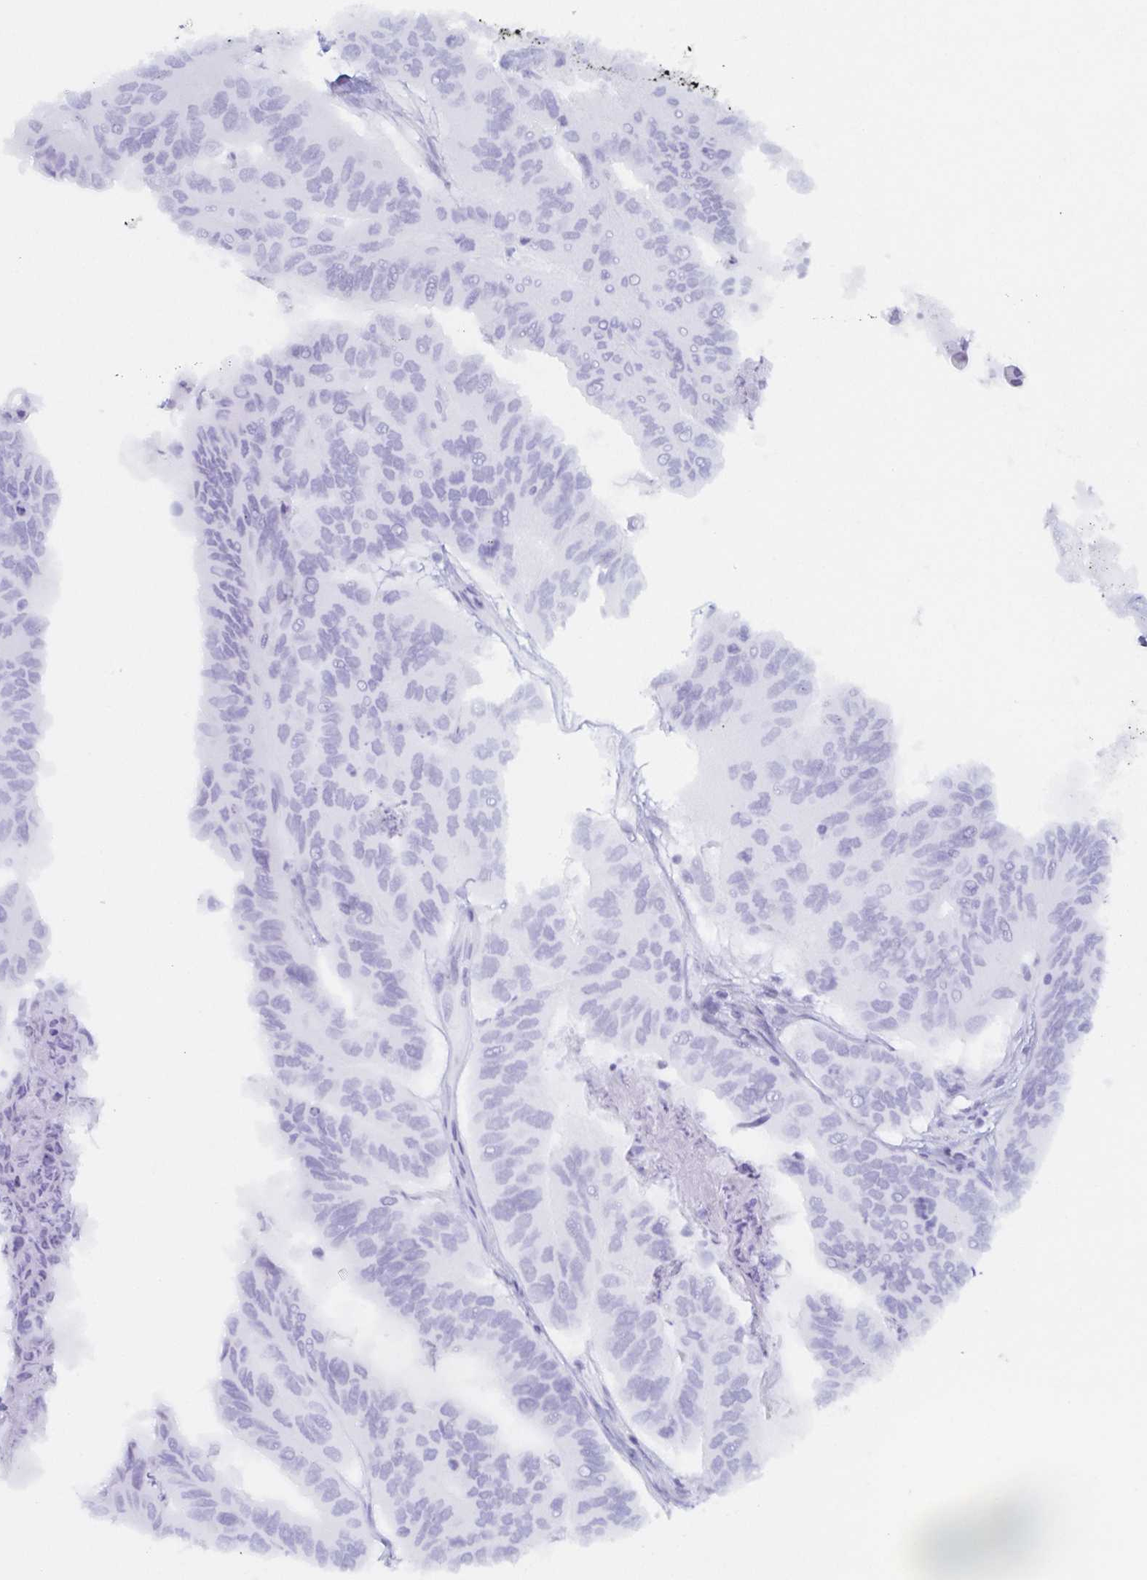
{"staining": {"intensity": "negative", "quantity": "none", "location": "none"}, "tissue": "colorectal cancer", "cell_type": "Tumor cells", "image_type": "cancer", "snomed": [{"axis": "morphology", "description": "Adenocarcinoma, NOS"}, {"axis": "topography", "description": "Colon"}], "caption": "Human colorectal cancer stained for a protein using IHC reveals no staining in tumor cells.", "gene": "AGFG2", "patient": {"sex": "female", "age": 67}}